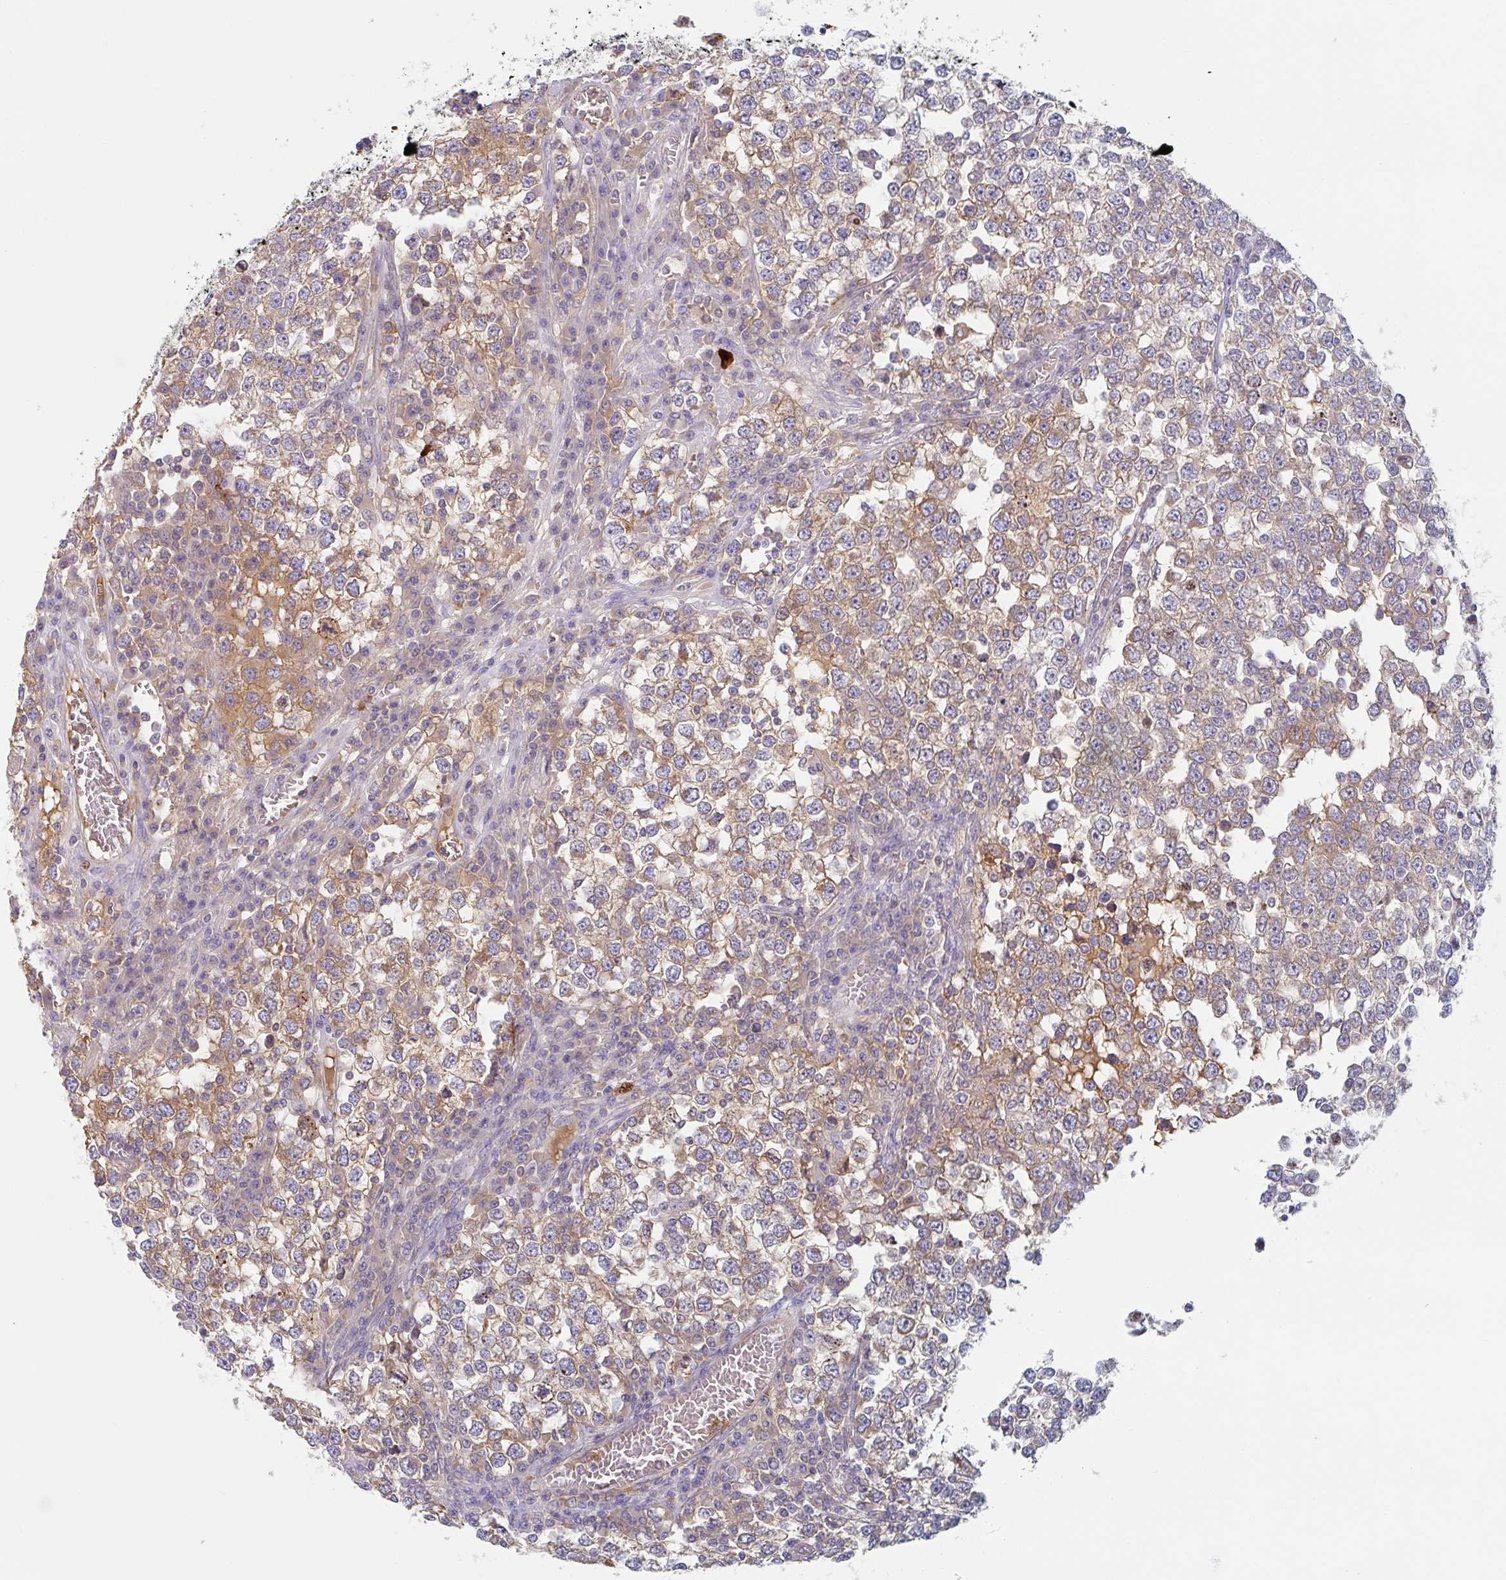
{"staining": {"intensity": "moderate", "quantity": "25%-75%", "location": "cytoplasmic/membranous"}, "tissue": "testis cancer", "cell_type": "Tumor cells", "image_type": "cancer", "snomed": [{"axis": "morphology", "description": "Seminoma, NOS"}, {"axis": "topography", "description": "Testis"}], "caption": "About 25%-75% of tumor cells in human testis seminoma display moderate cytoplasmic/membranous protein positivity as visualized by brown immunohistochemical staining.", "gene": "AMPD2", "patient": {"sex": "male", "age": 65}}